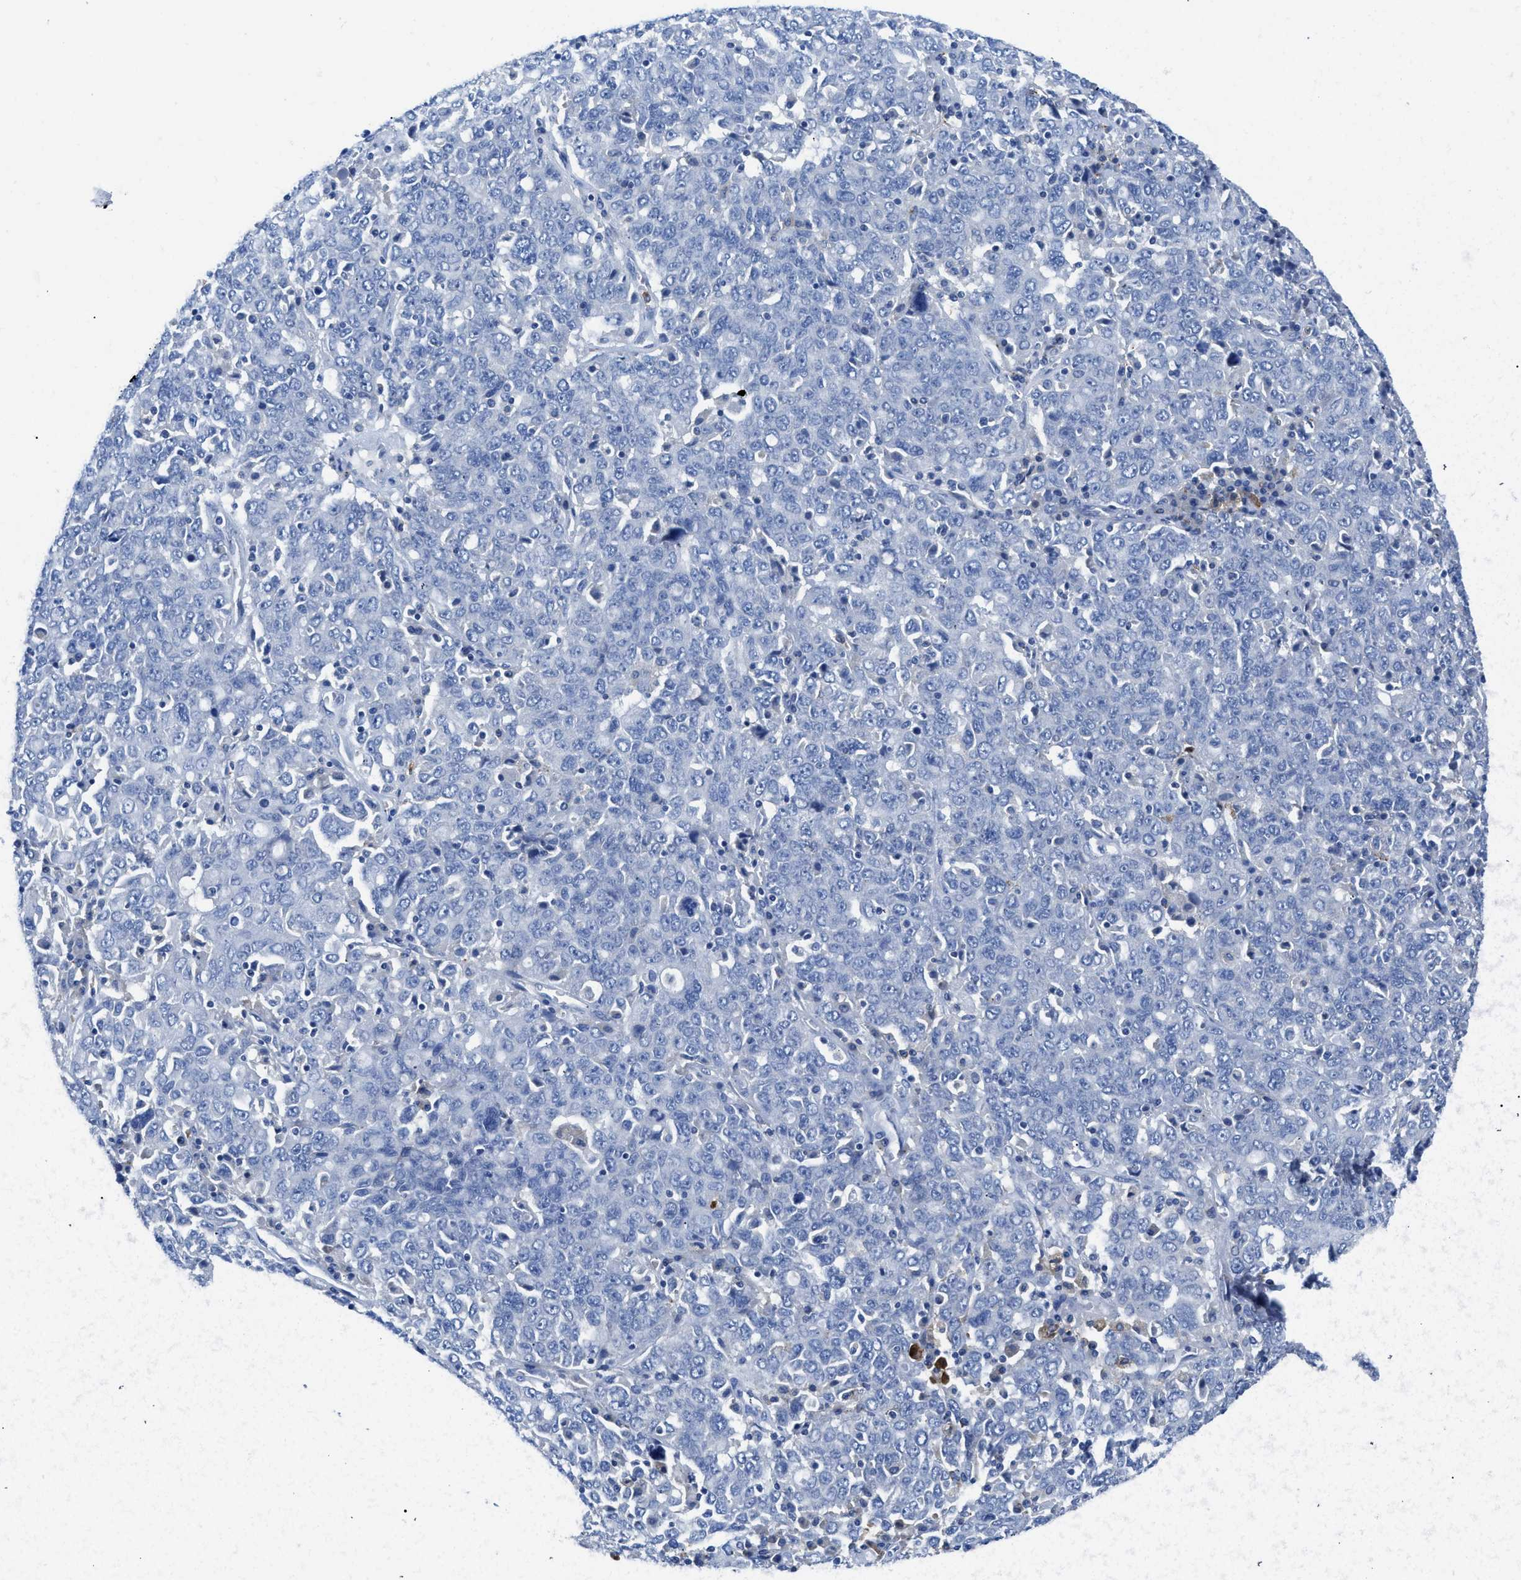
{"staining": {"intensity": "negative", "quantity": "none", "location": "none"}, "tissue": "ovarian cancer", "cell_type": "Tumor cells", "image_type": "cancer", "snomed": [{"axis": "morphology", "description": "Carcinoma, endometroid"}, {"axis": "topography", "description": "Ovary"}], "caption": "Immunohistochemistry (IHC) of ovarian endometroid carcinoma shows no expression in tumor cells.", "gene": "NEB", "patient": {"sex": "female", "age": 62}}